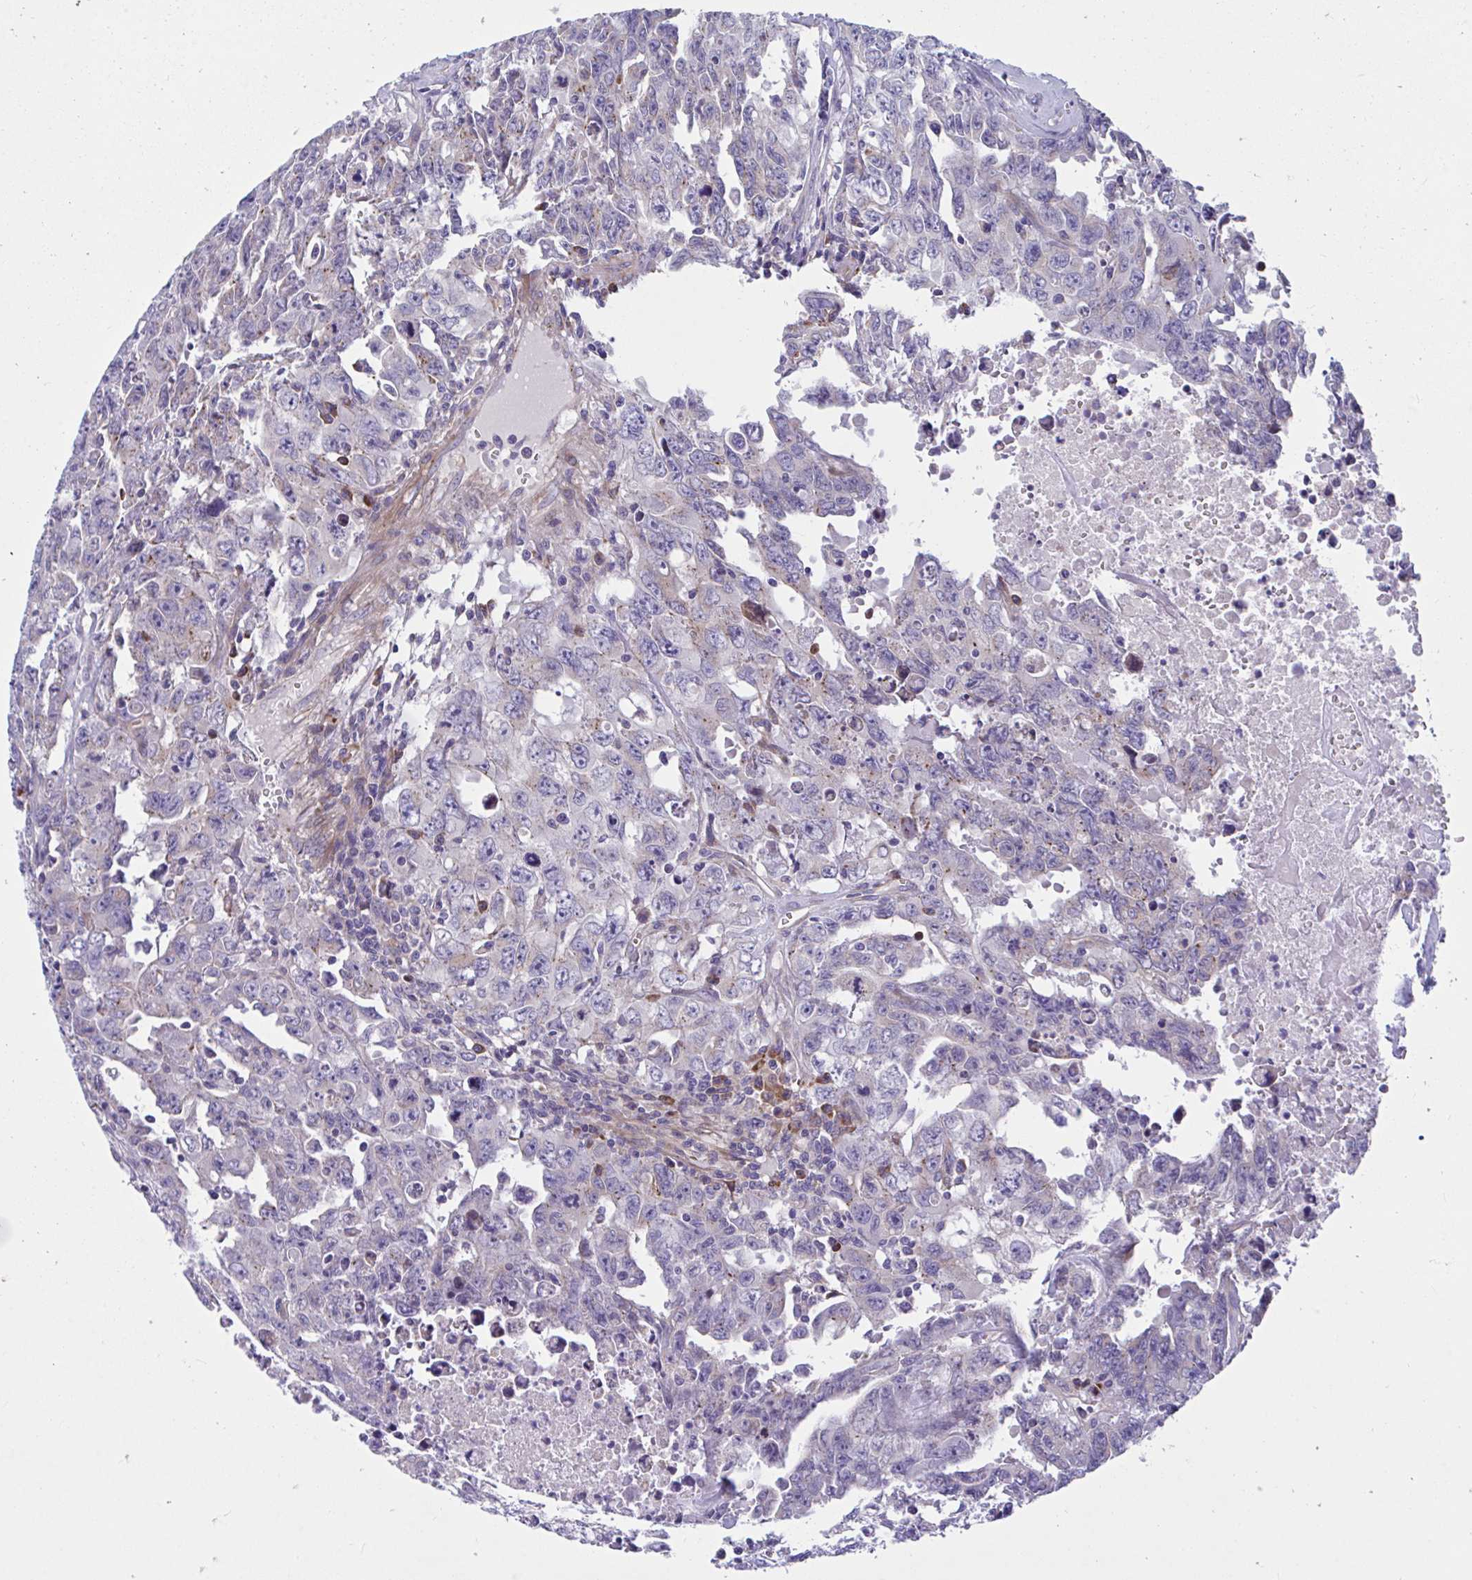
{"staining": {"intensity": "weak", "quantity": "<25%", "location": "cytoplasmic/membranous"}, "tissue": "testis cancer", "cell_type": "Tumor cells", "image_type": "cancer", "snomed": [{"axis": "morphology", "description": "Carcinoma, Embryonal, NOS"}, {"axis": "topography", "description": "Testis"}], "caption": "Tumor cells show no significant protein expression in embryonal carcinoma (testis).", "gene": "WBP1", "patient": {"sex": "male", "age": 24}}